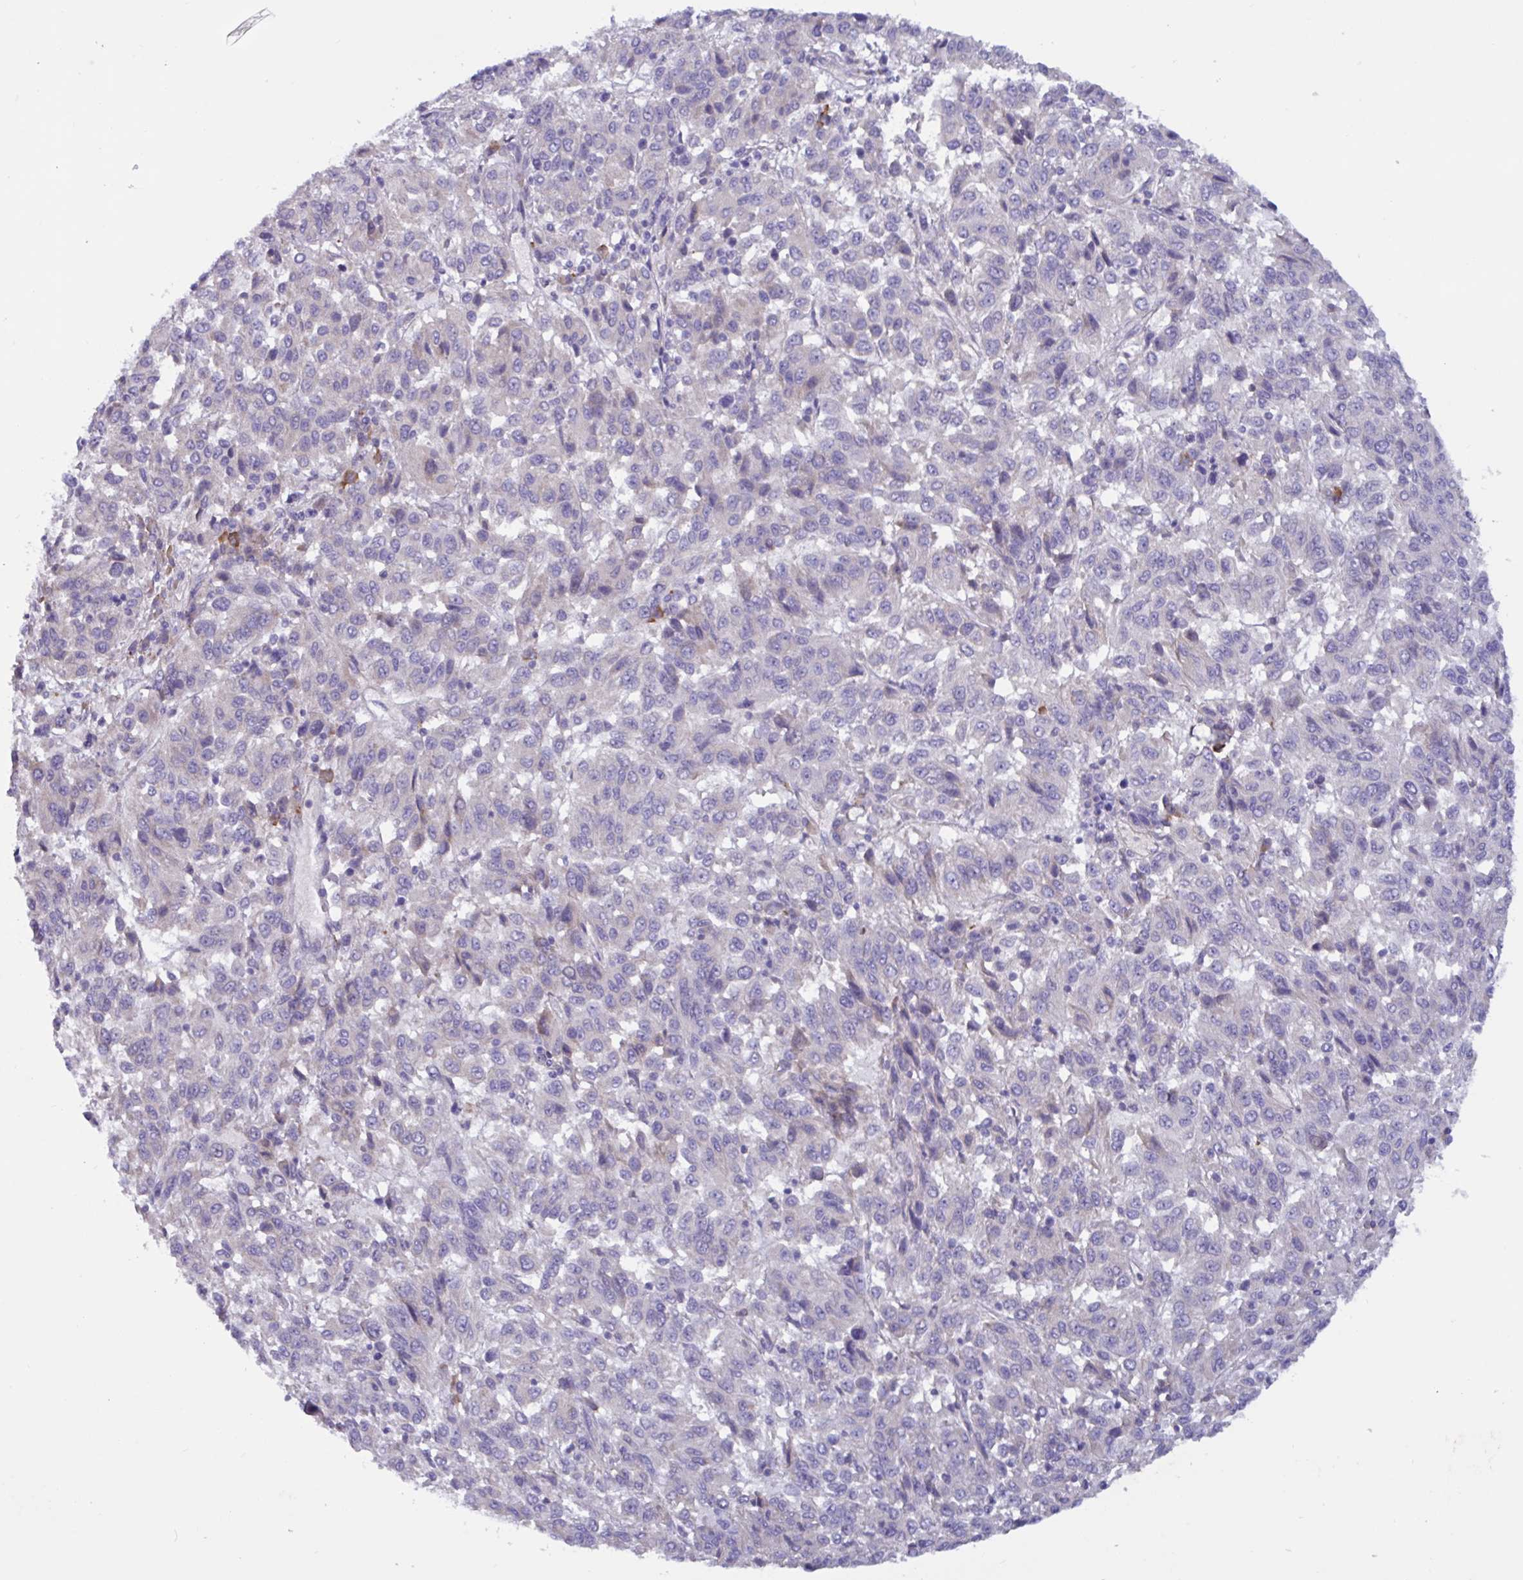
{"staining": {"intensity": "negative", "quantity": "none", "location": "none"}, "tissue": "melanoma", "cell_type": "Tumor cells", "image_type": "cancer", "snomed": [{"axis": "morphology", "description": "Malignant melanoma, Metastatic site"}, {"axis": "topography", "description": "Lung"}], "caption": "There is no significant positivity in tumor cells of malignant melanoma (metastatic site). (Brightfield microscopy of DAB (3,3'-diaminobenzidine) immunohistochemistry at high magnification).", "gene": "SLC66A1", "patient": {"sex": "male", "age": 64}}